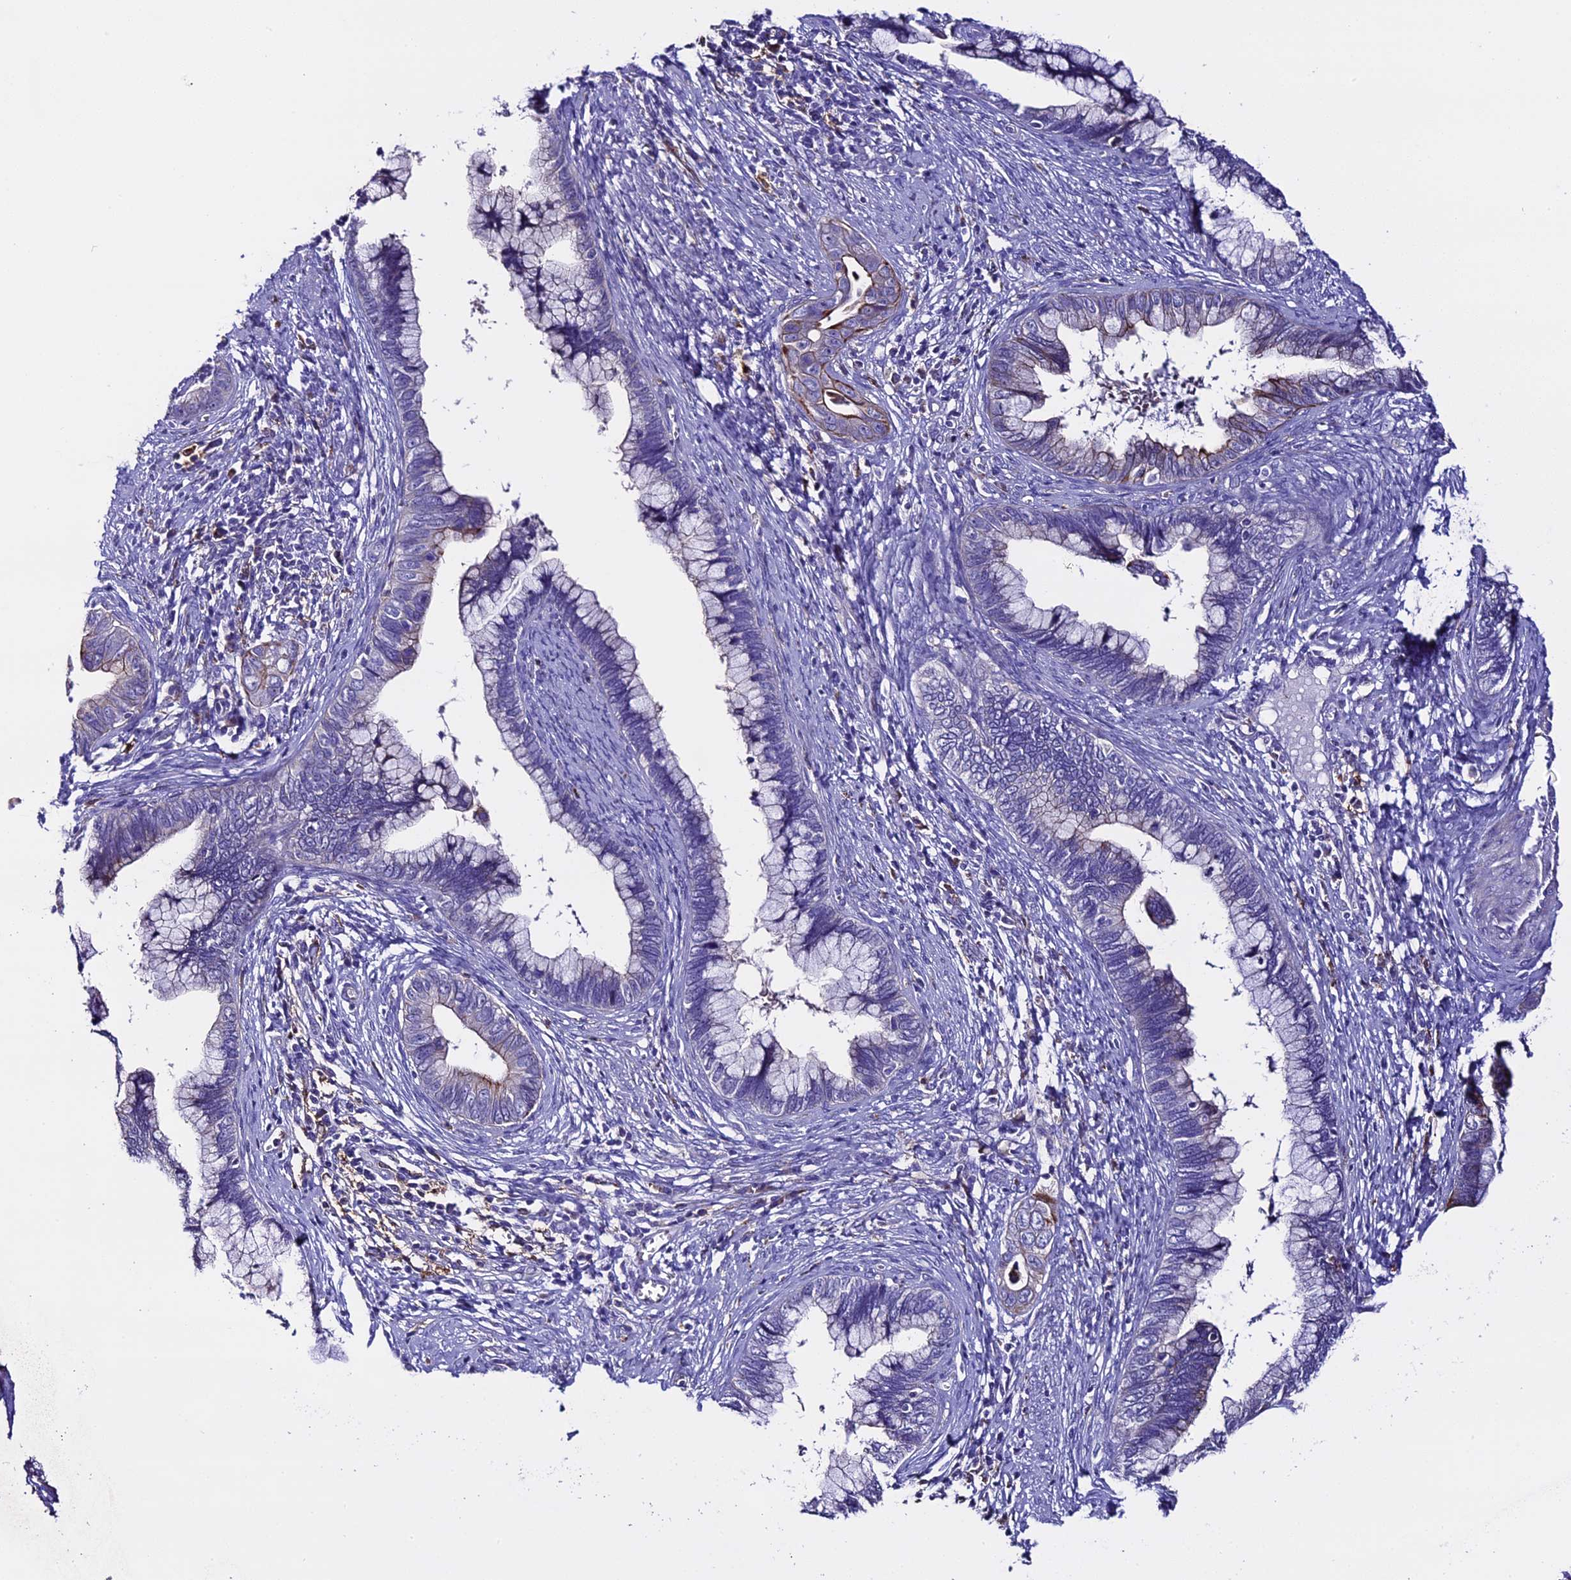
{"staining": {"intensity": "weak", "quantity": "<25%", "location": "cytoplasmic/membranous"}, "tissue": "cervical cancer", "cell_type": "Tumor cells", "image_type": "cancer", "snomed": [{"axis": "morphology", "description": "Adenocarcinoma, NOS"}, {"axis": "topography", "description": "Cervix"}], "caption": "Immunohistochemical staining of human cervical cancer exhibits no significant staining in tumor cells.", "gene": "NOD2", "patient": {"sex": "female", "age": 44}}